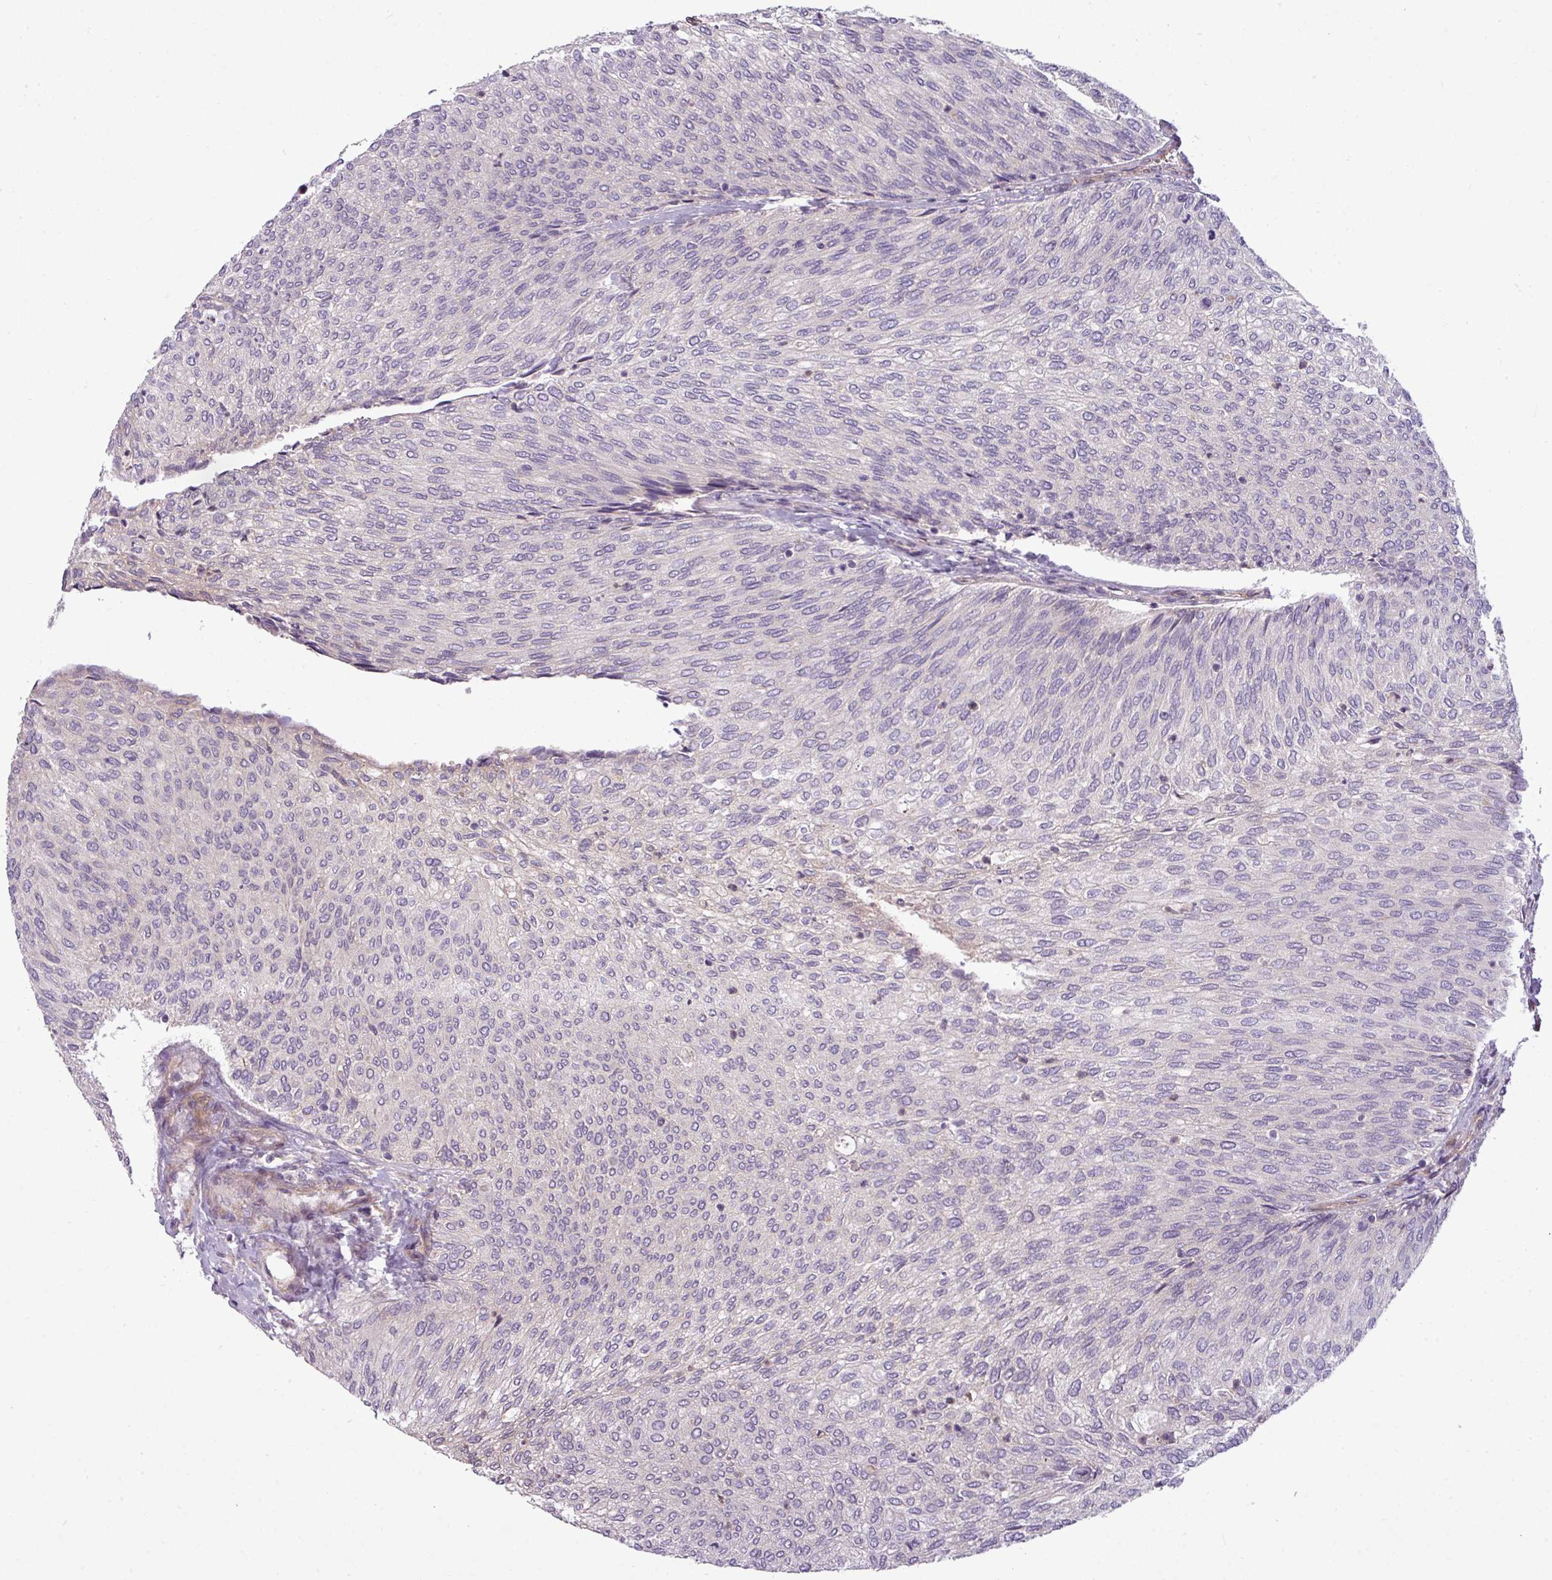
{"staining": {"intensity": "weak", "quantity": "<25%", "location": "cytoplasmic/membranous"}, "tissue": "urothelial cancer", "cell_type": "Tumor cells", "image_type": "cancer", "snomed": [{"axis": "morphology", "description": "Urothelial carcinoma, Low grade"}, {"axis": "topography", "description": "Urinary bladder"}], "caption": "Tumor cells show no significant staining in urothelial carcinoma (low-grade).", "gene": "ZNF35", "patient": {"sex": "female", "age": 79}}